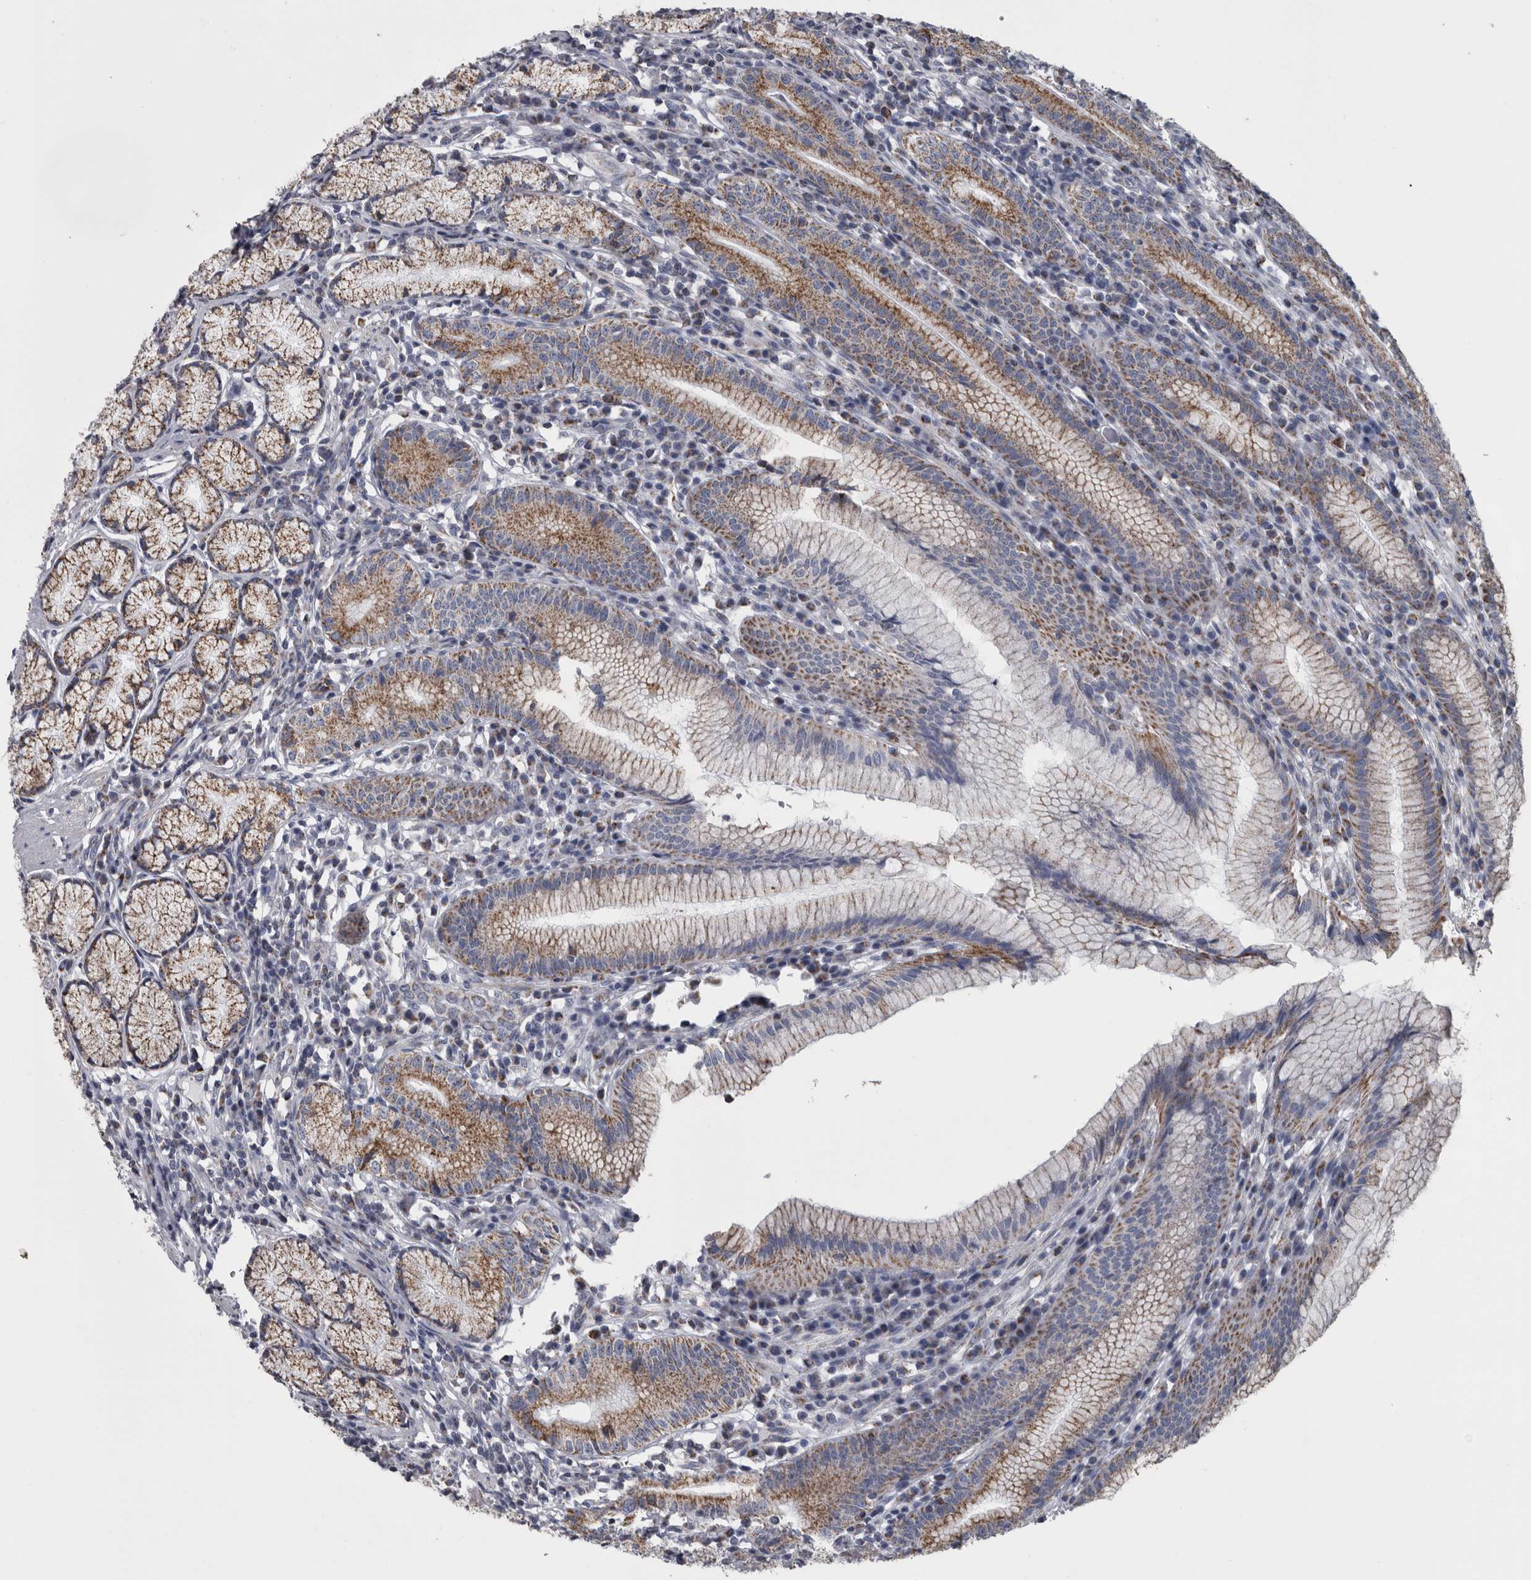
{"staining": {"intensity": "strong", "quantity": "25%-75%", "location": "cytoplasmic/membranous"}, "tissue": "stomach", "cell_type": "Glandular cells", "image_type": "normal", "snomed": [{"axis": "morphology", "description": "Normal tissue, NOS"}, {"axis": "topography", "description": "Stomach"}], "caption": "Unremarkable stomach shows strong cytoplasmic/membranous staining in about 25%-75% of glandular cells Ihc stains the protein in brown and the nuclei are stained blue..", "gene": "DBT", "patient": {"sex": "male", "age": 55}}